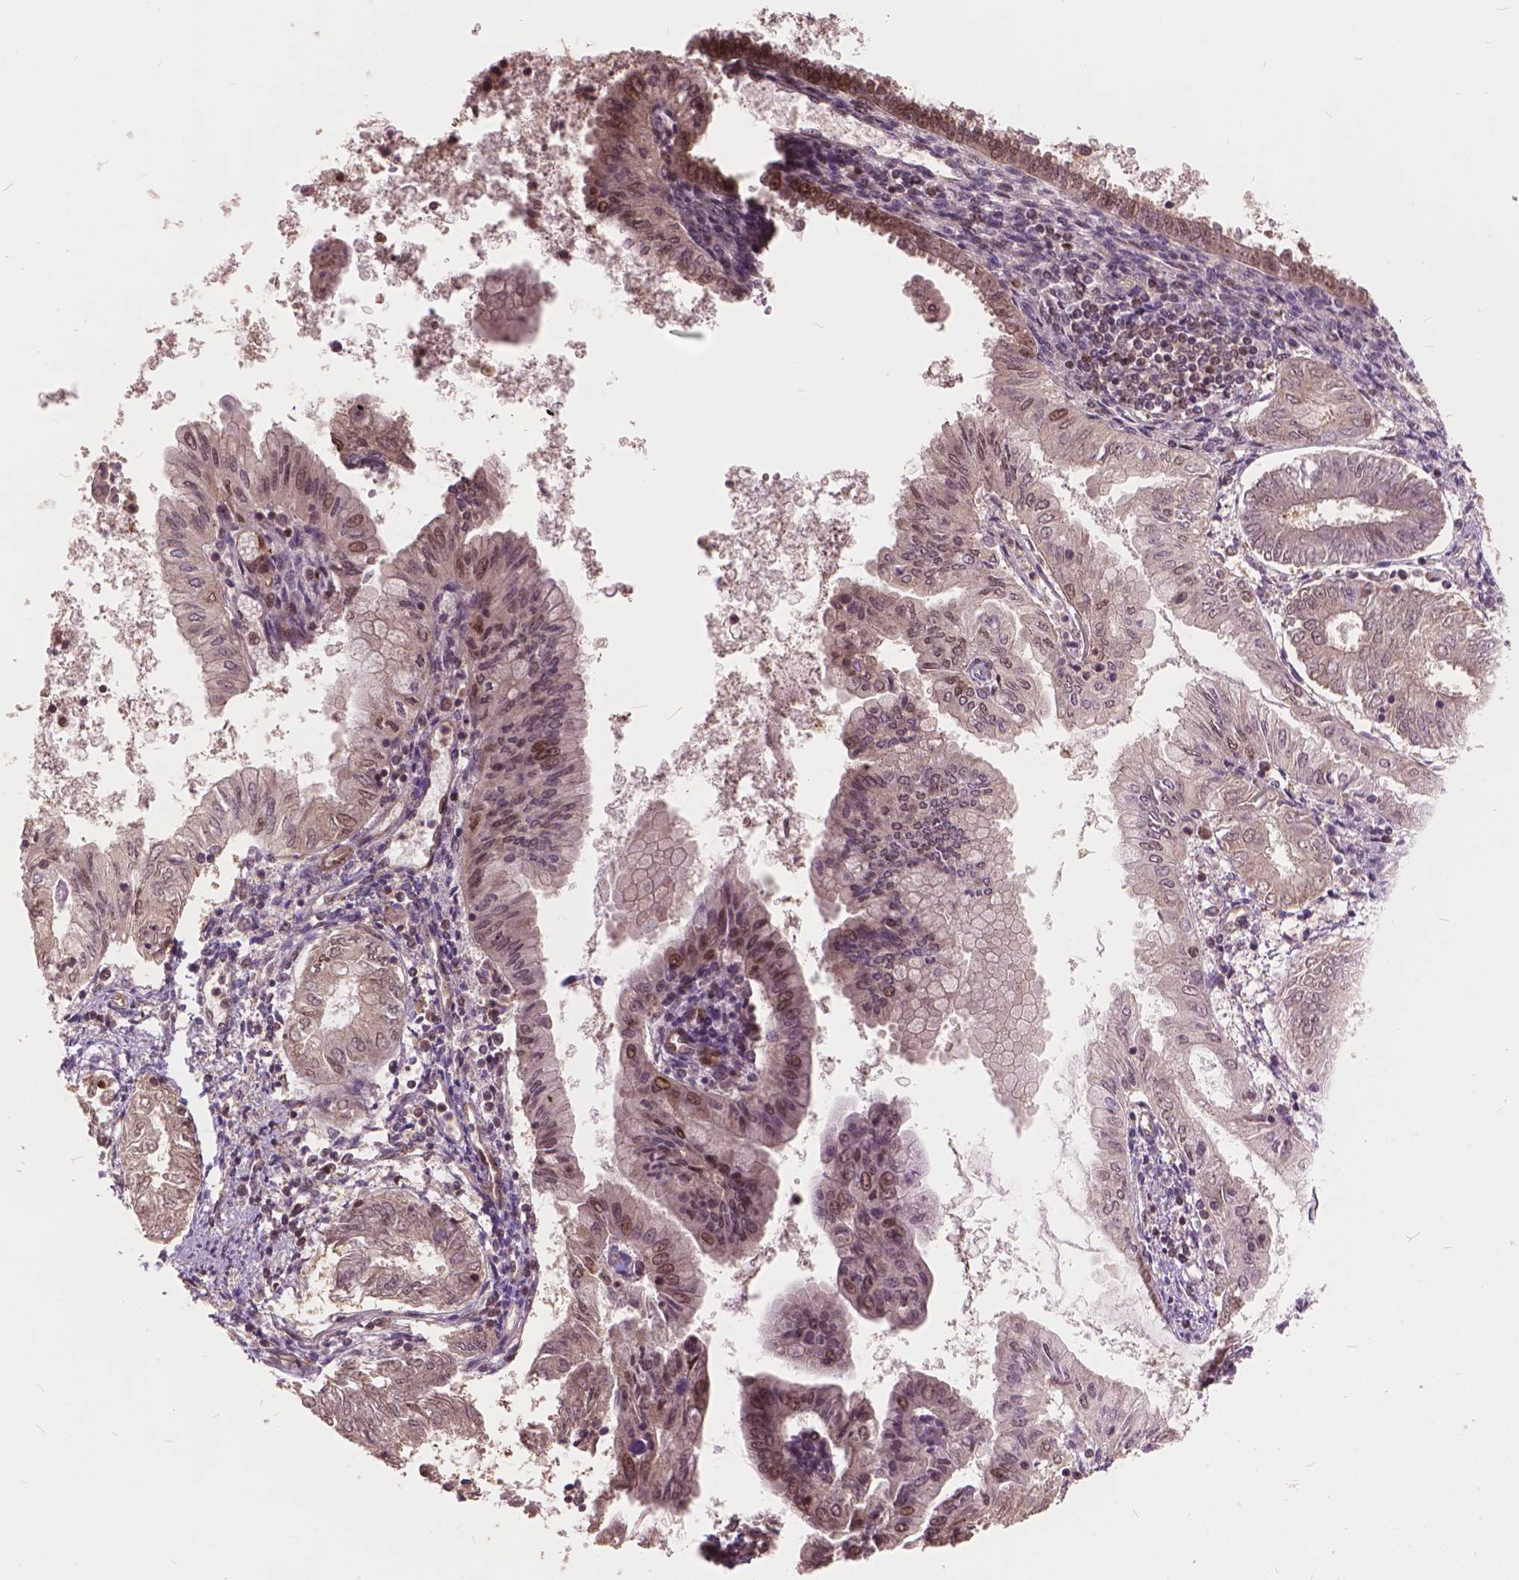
{"staining": {"intensity": "moderate", "quantity": "25%-75%", "location": "nuclear"}, "tissue": "endometrial cancer", "cell_type": "Tumor cells", "image_type": "cancer", "snomed": [{"axis": "morphology", "description": "Adenocarcinoma, NOS"}, {"axis": "topography", "description": "Endometrium"}], "caption": "Immunohistochemistry photomicrograph of human endometrial cancer stained for a protein (brown), which shows medium levels of moderate nuclear expression in approximately 25%-75% of tumor cells.", "gene": "ANP32B", "patient": {"sex": "female", "age": 68}}